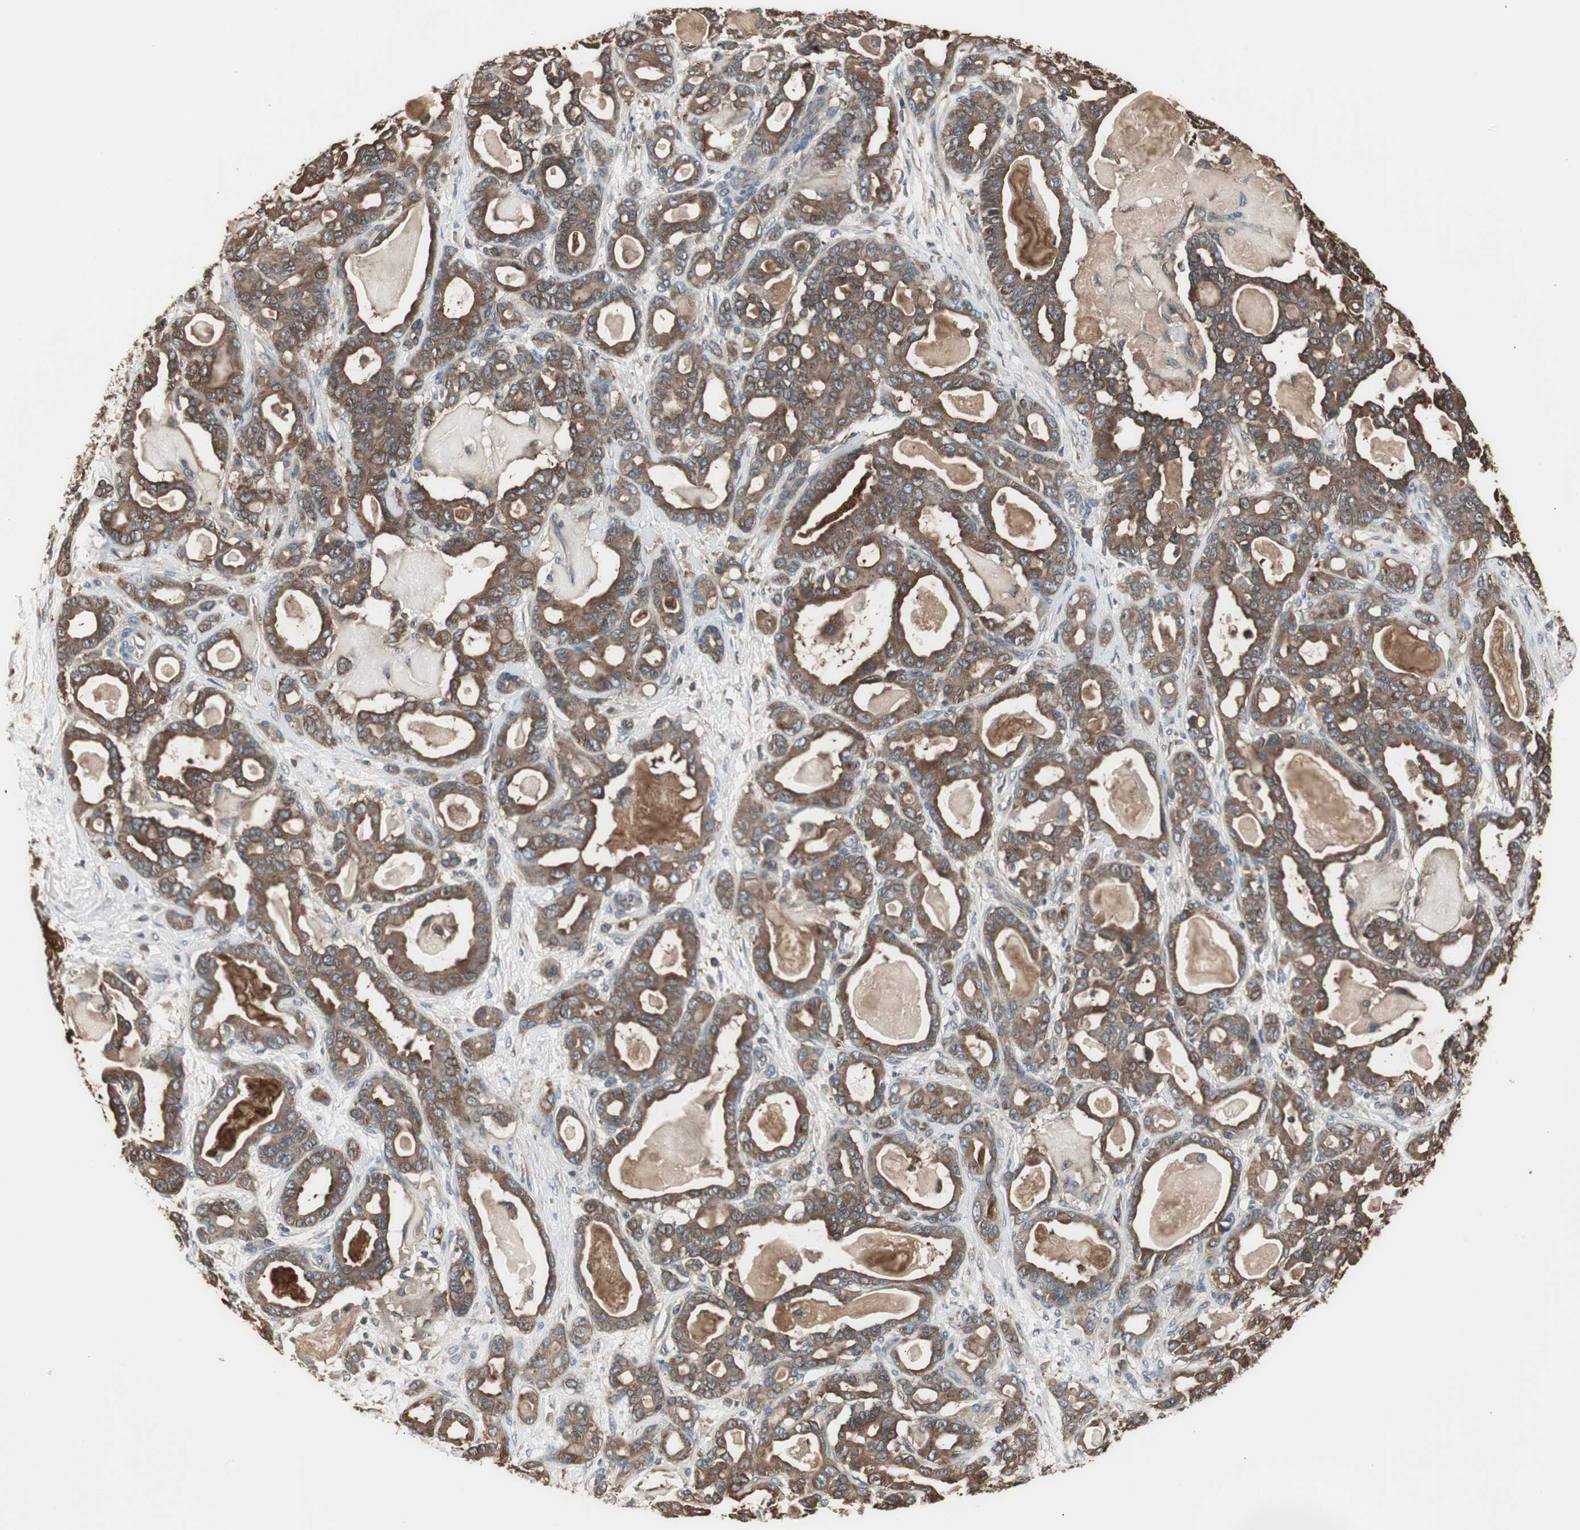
{"staining": {"intensity": "strong", "quantity": ">75%", "location": "cytoplasmic/membranous"}, "tissue": "pancreatic cancer", "cell_type": "Tumor cells", "image_type": "cancer", "snomed": [{"axis": "morphology", "description": "Adenocarcinoma, NOS"}, {"axis": "topography", "description": "Pancreas"}], "caption": "Strong cytoplasmic/membranous staining is present in approximately >75% of tumor cells in pancreatic adenocarcinoma.", "gene": "CAPNS1", "patient": {"sex": "male", "age": 63}}